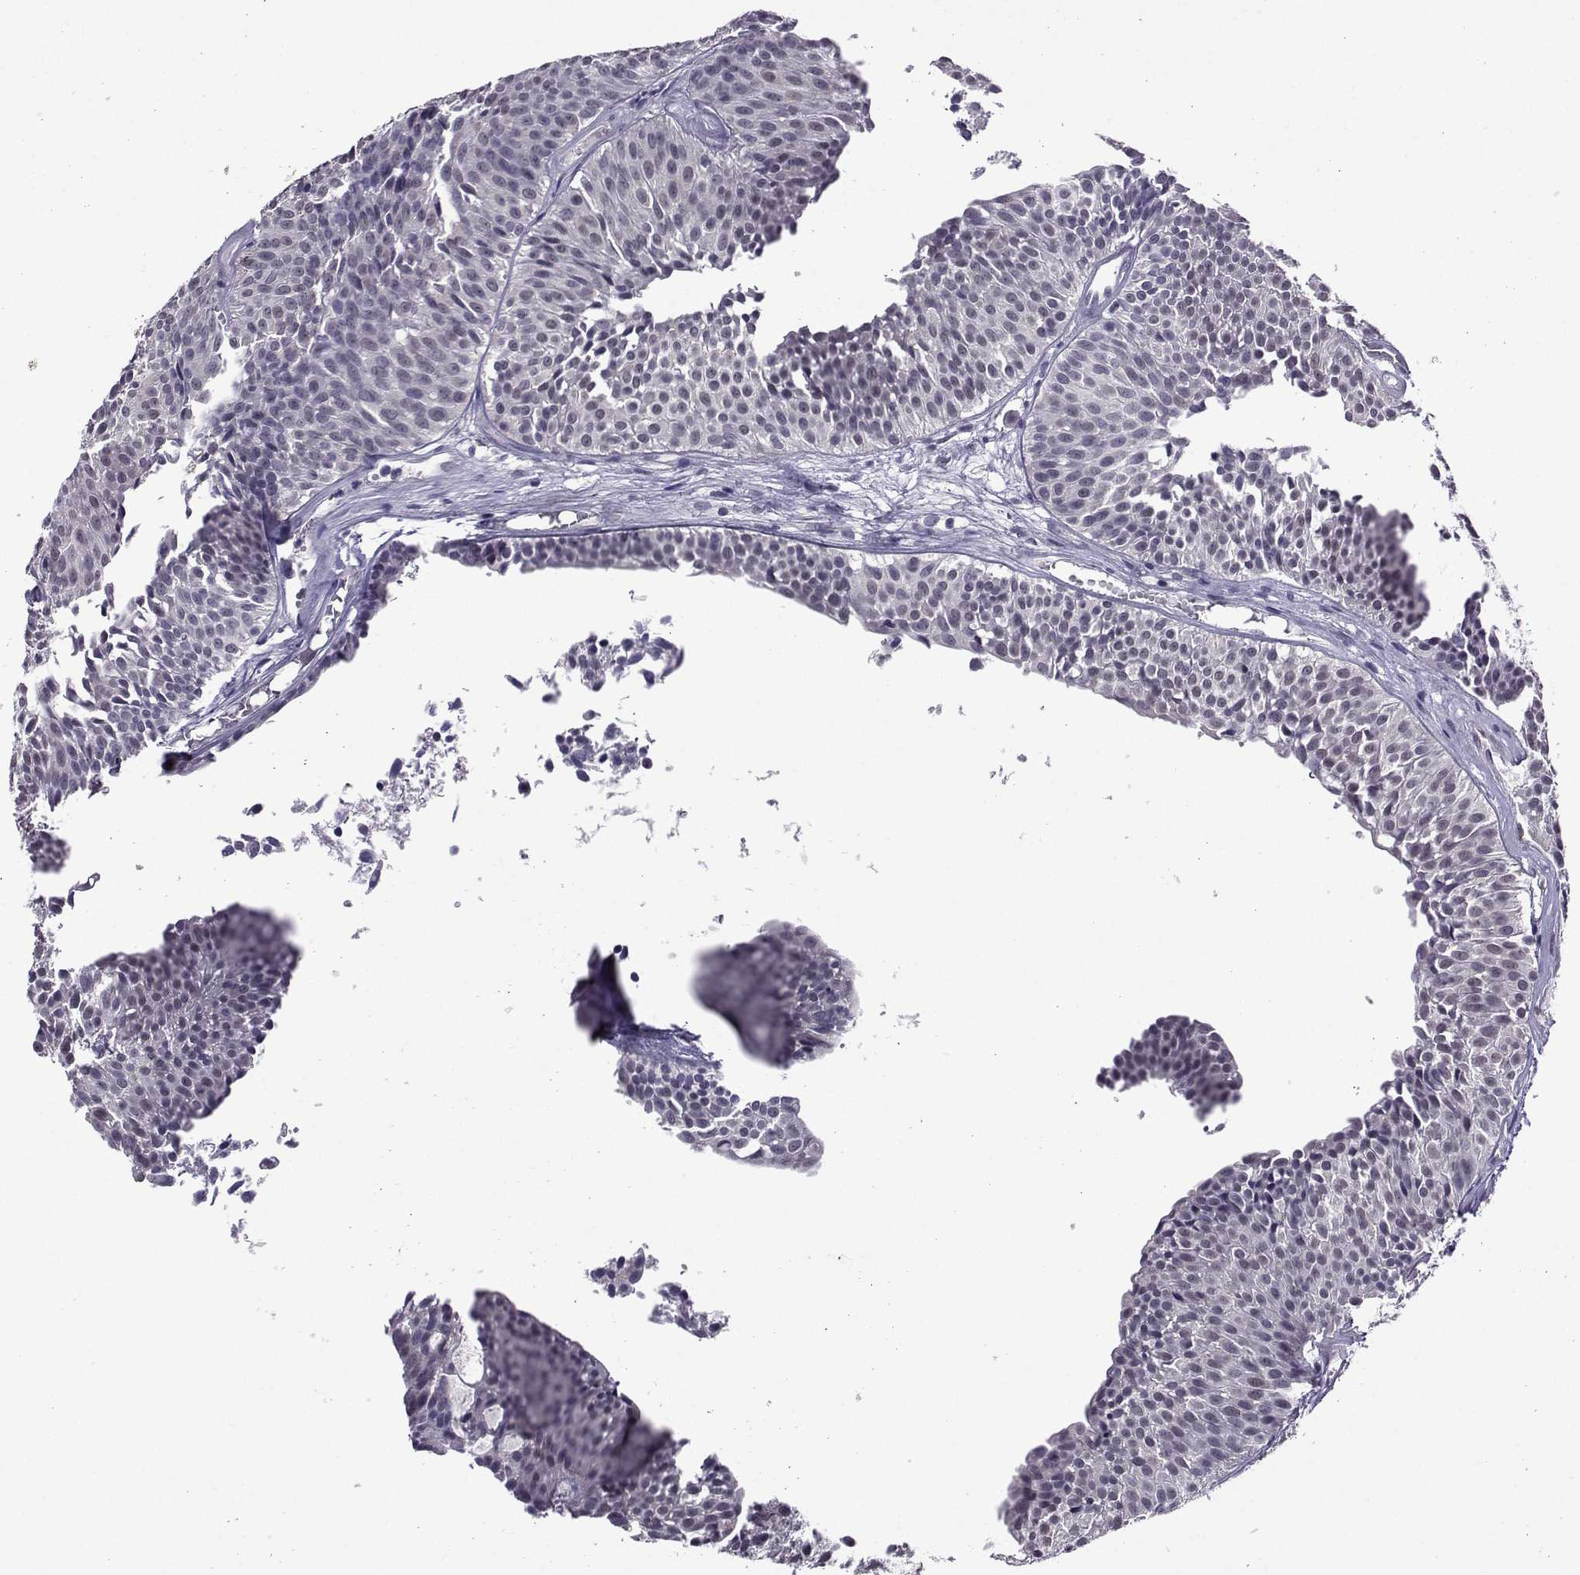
{"staining": {"intensity": "negative", "quantity": "none", "location": "none"}, "tissue": "urothelial cancer", "cell_type": "Tumor cells", "image_type": "cancer", "snomed": [{"axis": "morphology", "description": "Urothelial carcinoma, Low grade"}, {"axis": "topography", "description": "Urinary bladder"}], "caption": "A high-resolution photomicrograph shows IHC staining of urothelial carcinoma (low-grade), which displays no significant positivity in tumor cells. The staining was performed using DAB to visualize the protein expression in brown, while the nuclei were stained in blue with hematoxylin (Magnification: 20x).", "gene": "DDX20", "patient": {"sex": "male", "age": 63}}